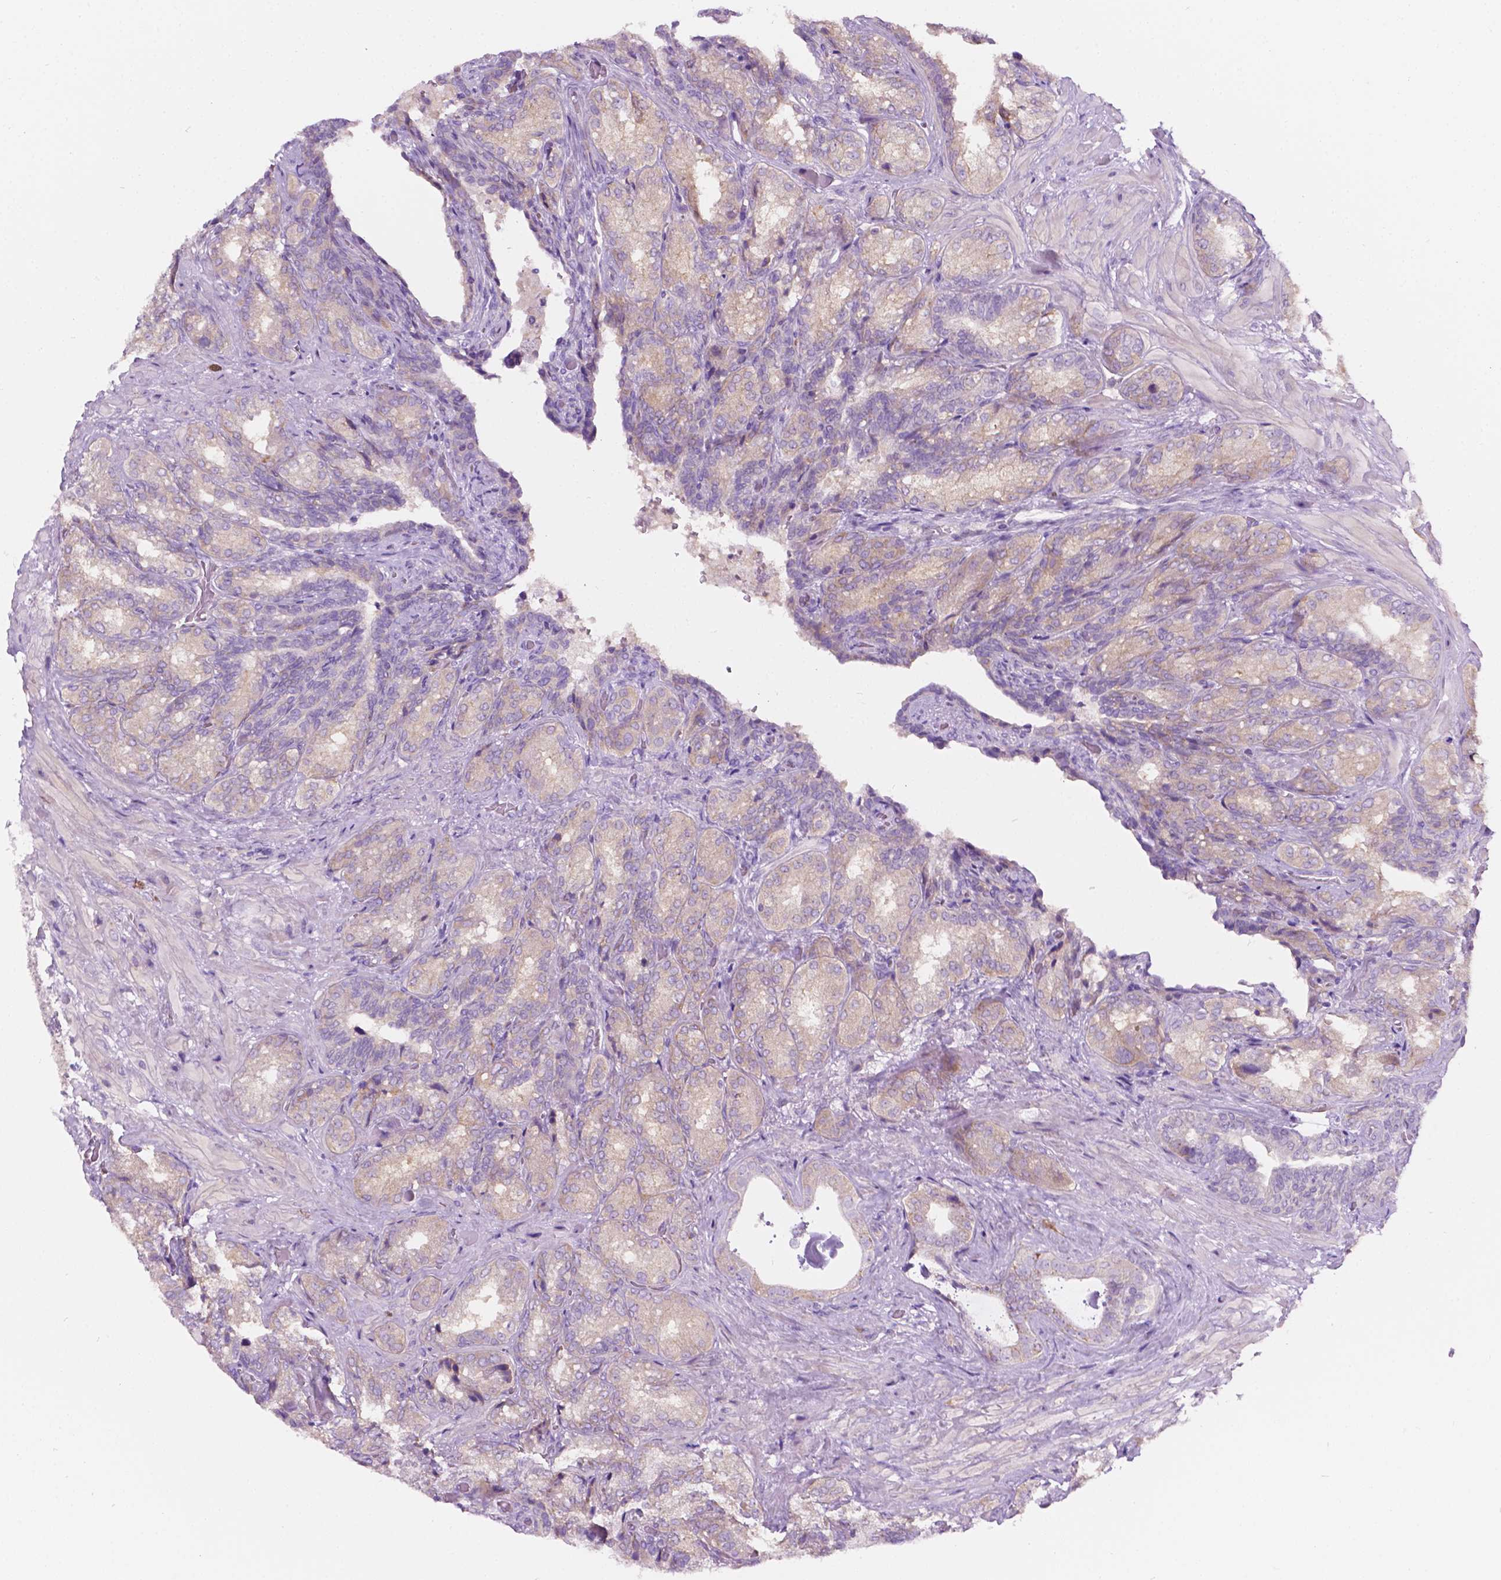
{"staining": {"intensity": "weak", "quantity": "25%-75%", "location": "cytoplasmic/membranous"}, "tissue": "seminal vesicle", "cell_type": "Glandular cells", "image_type": "normal", "snomed": [{"axis": "morphology", "description": "Normal tissue, NOS"}, {"axis": "topography", "description": "Seminal veicle"}], "caption": "Protein analysis of normal seminal vesicle exhibits weak cytoplasmic/membranous positivity in about 25%-75% of glandular cells.", "gene": "NOS1AP", "patient": {"sex": "male", "age": 68}}